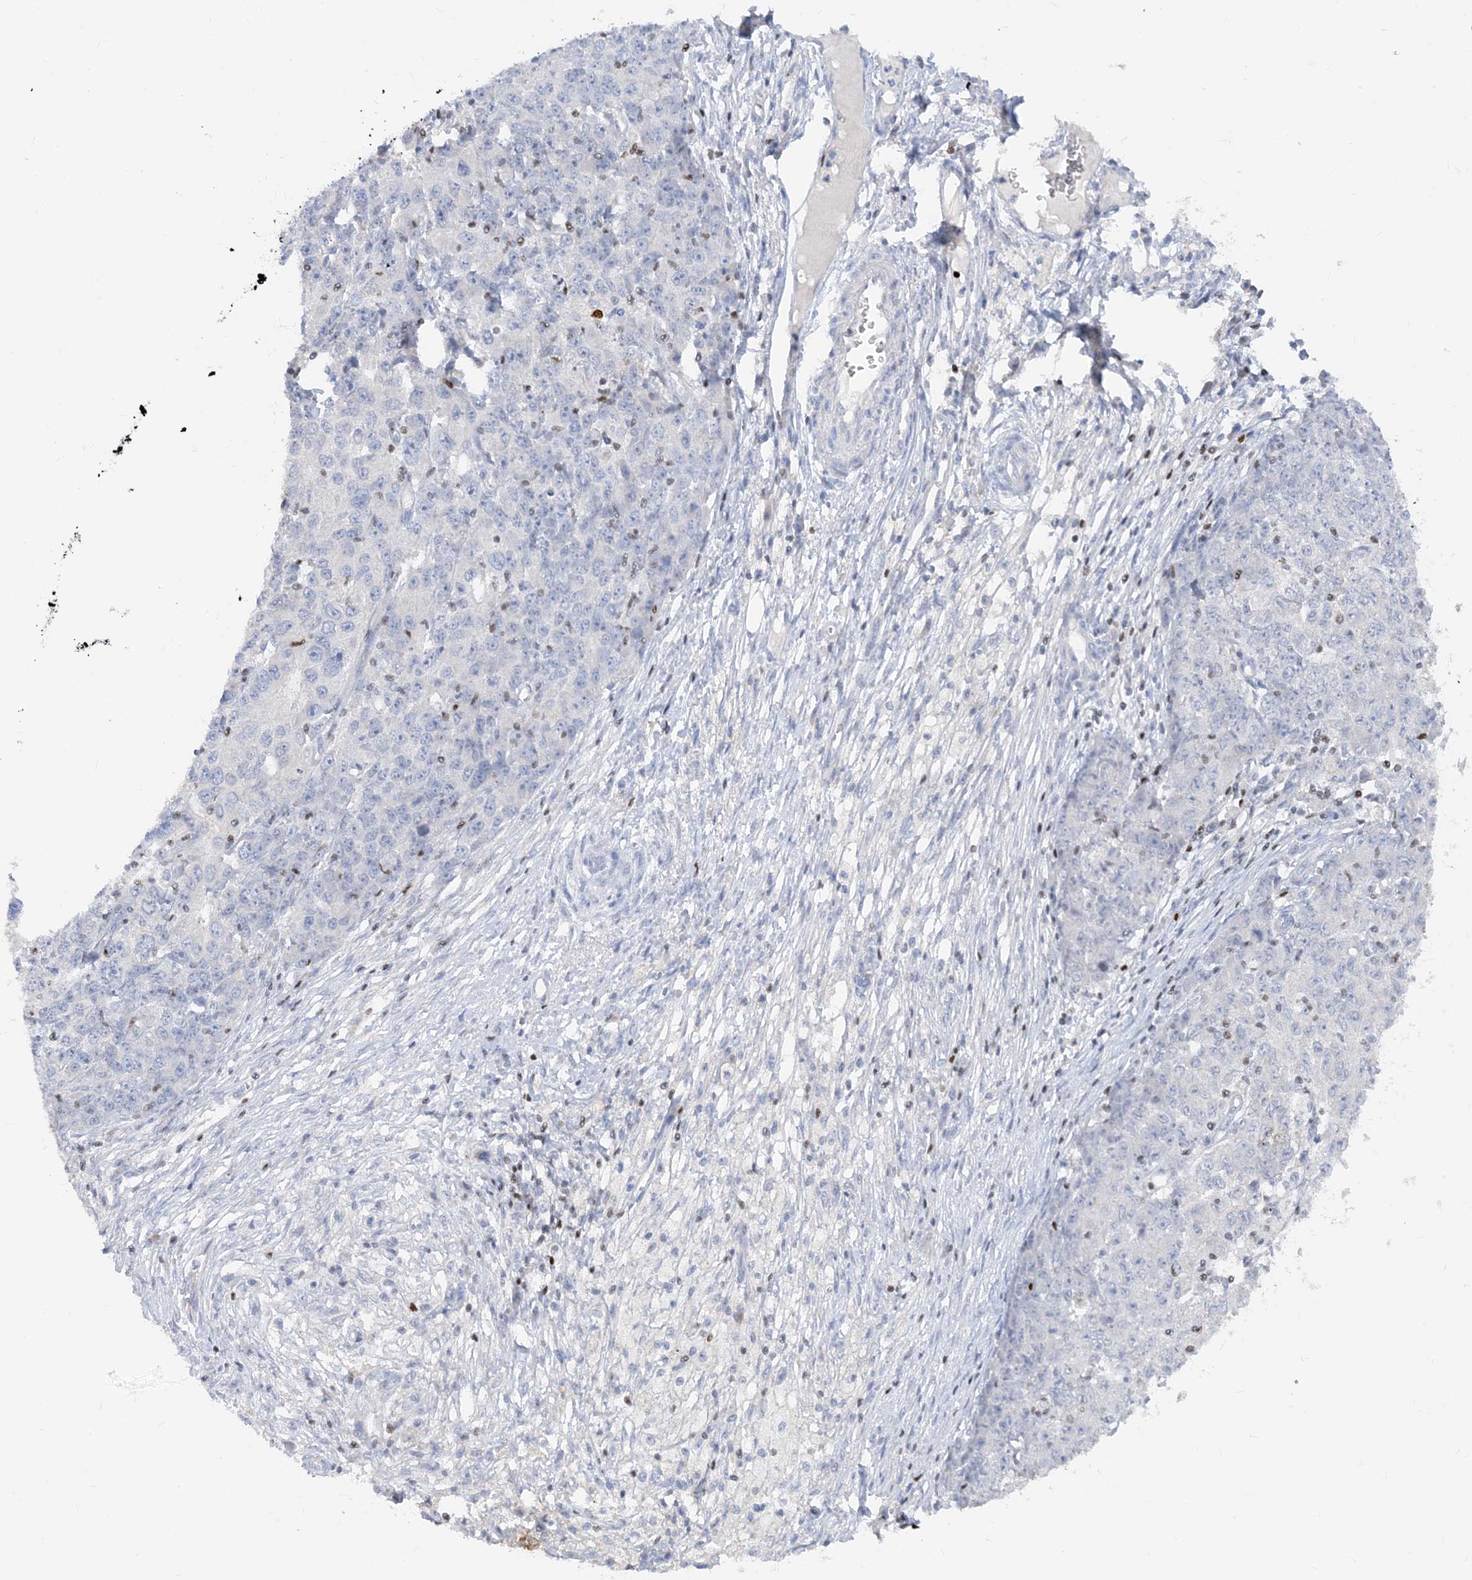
{"staining": {"intensity": "negative", "quantity": "none", "location": "none"}, "tissue": "ovarian cancer", "cell_type": "Tumor cells", "image_type": "cancer", "snomed": [{"axis": "morphology", "description": "Carcinoma, endometroid"}, {"axis": "topography", "description": "Ovary"}], "caption": "IHC image of neoplastic tissue: human ovarian cancer (endometroid carcinoma) stained with DAB (3,3'-diaminobenzidine) shows no significant protein positivity in tumor cells.", "gene": "TBX21", "patient": {"sex": "female", "age": 42}}